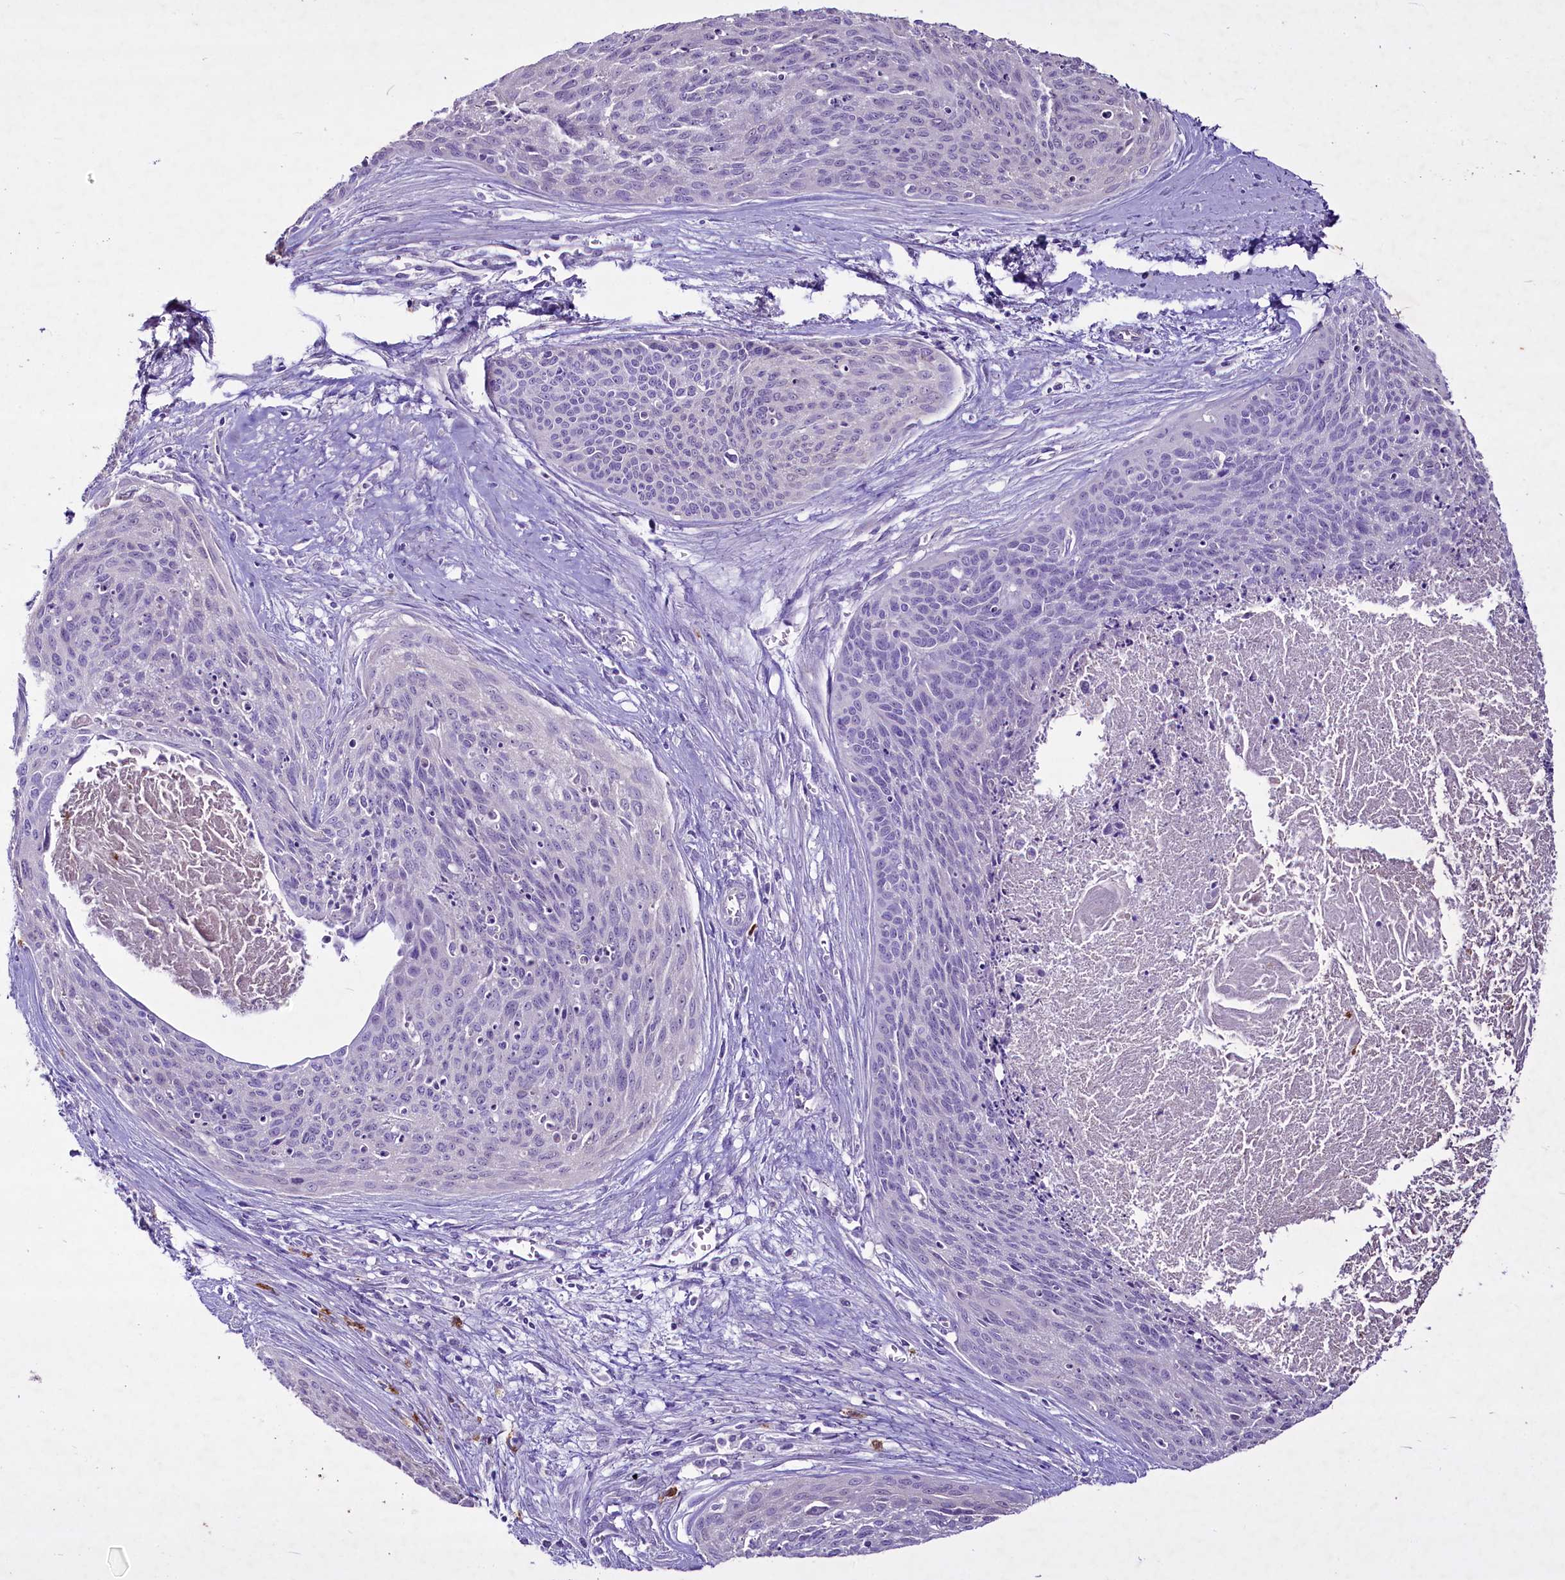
{"staining": {"intensity": "negative", "quantity": "none", "location": "none"}, "tissue": "cervical cancer", "cell_type": "Tumor cells", "image_type": "cancer", "snomed": [{"axis": "morphology", "description": "Squamous cell carcinoma, NOS"}, {"axis": "topography", "description": "Cervix"}], "caption": "IHC of cervical cancer shows no positivity in tumor cells.", "gene": "FAM209B", "patient": {"sex": "female", "age": 55}}